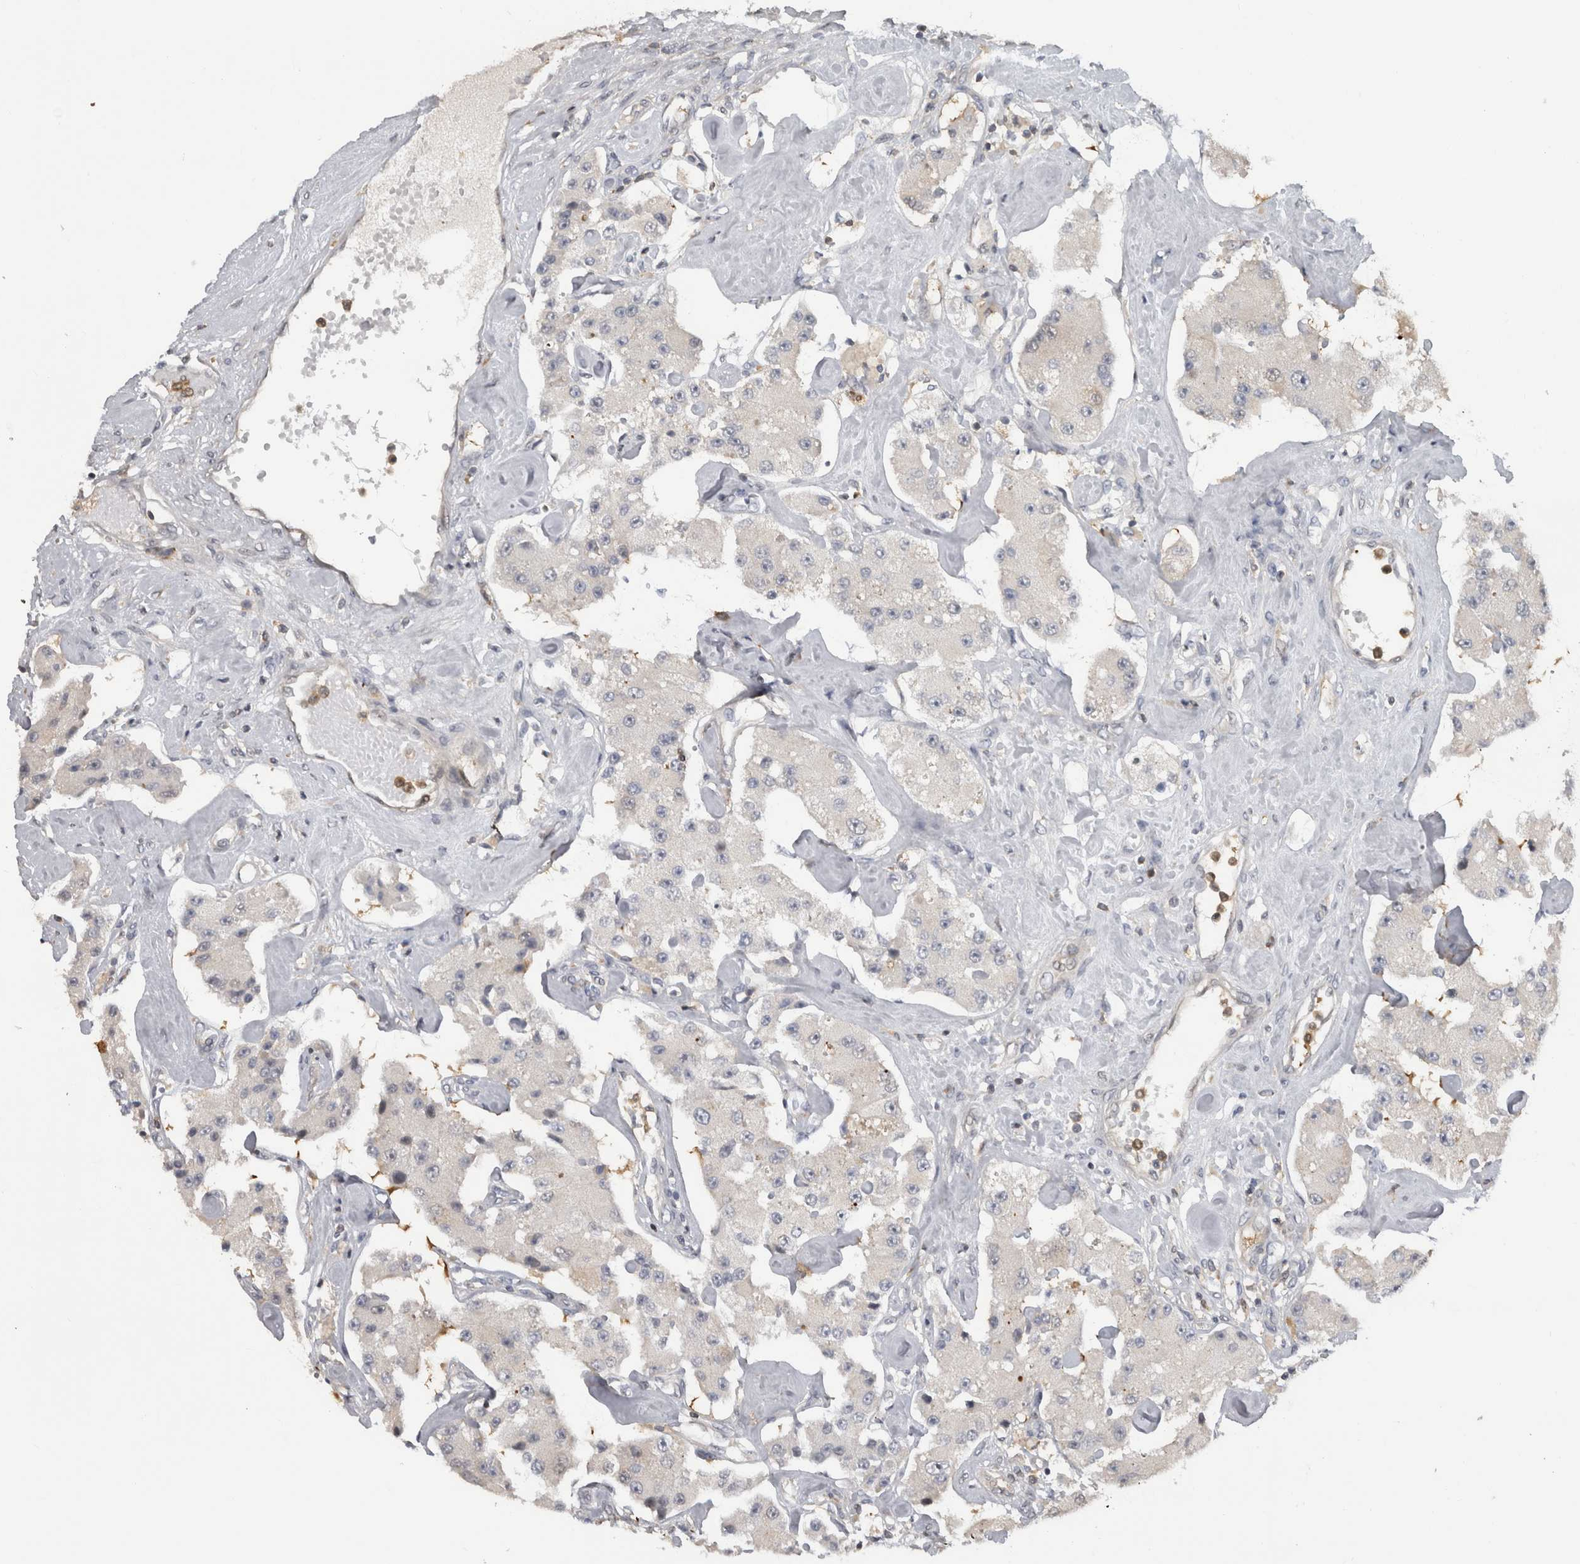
{"staining": {"intensity": "negative", "quantity": "none", "location": "none"}, "tissue": "carcinoid", "cell_type": "Tumor cells", "image_type": "cancer", "snomed": [{"axis": "morphology", "description": "Carcinoid, malignant, NOS"}, {"axis": "topography", "description": "Pancreas"}], "caption": "Tumor cells show no significant expression in malignant carcinoid.", "gene": "USH1G", "patient": {"sex": "male", "age": 41}}